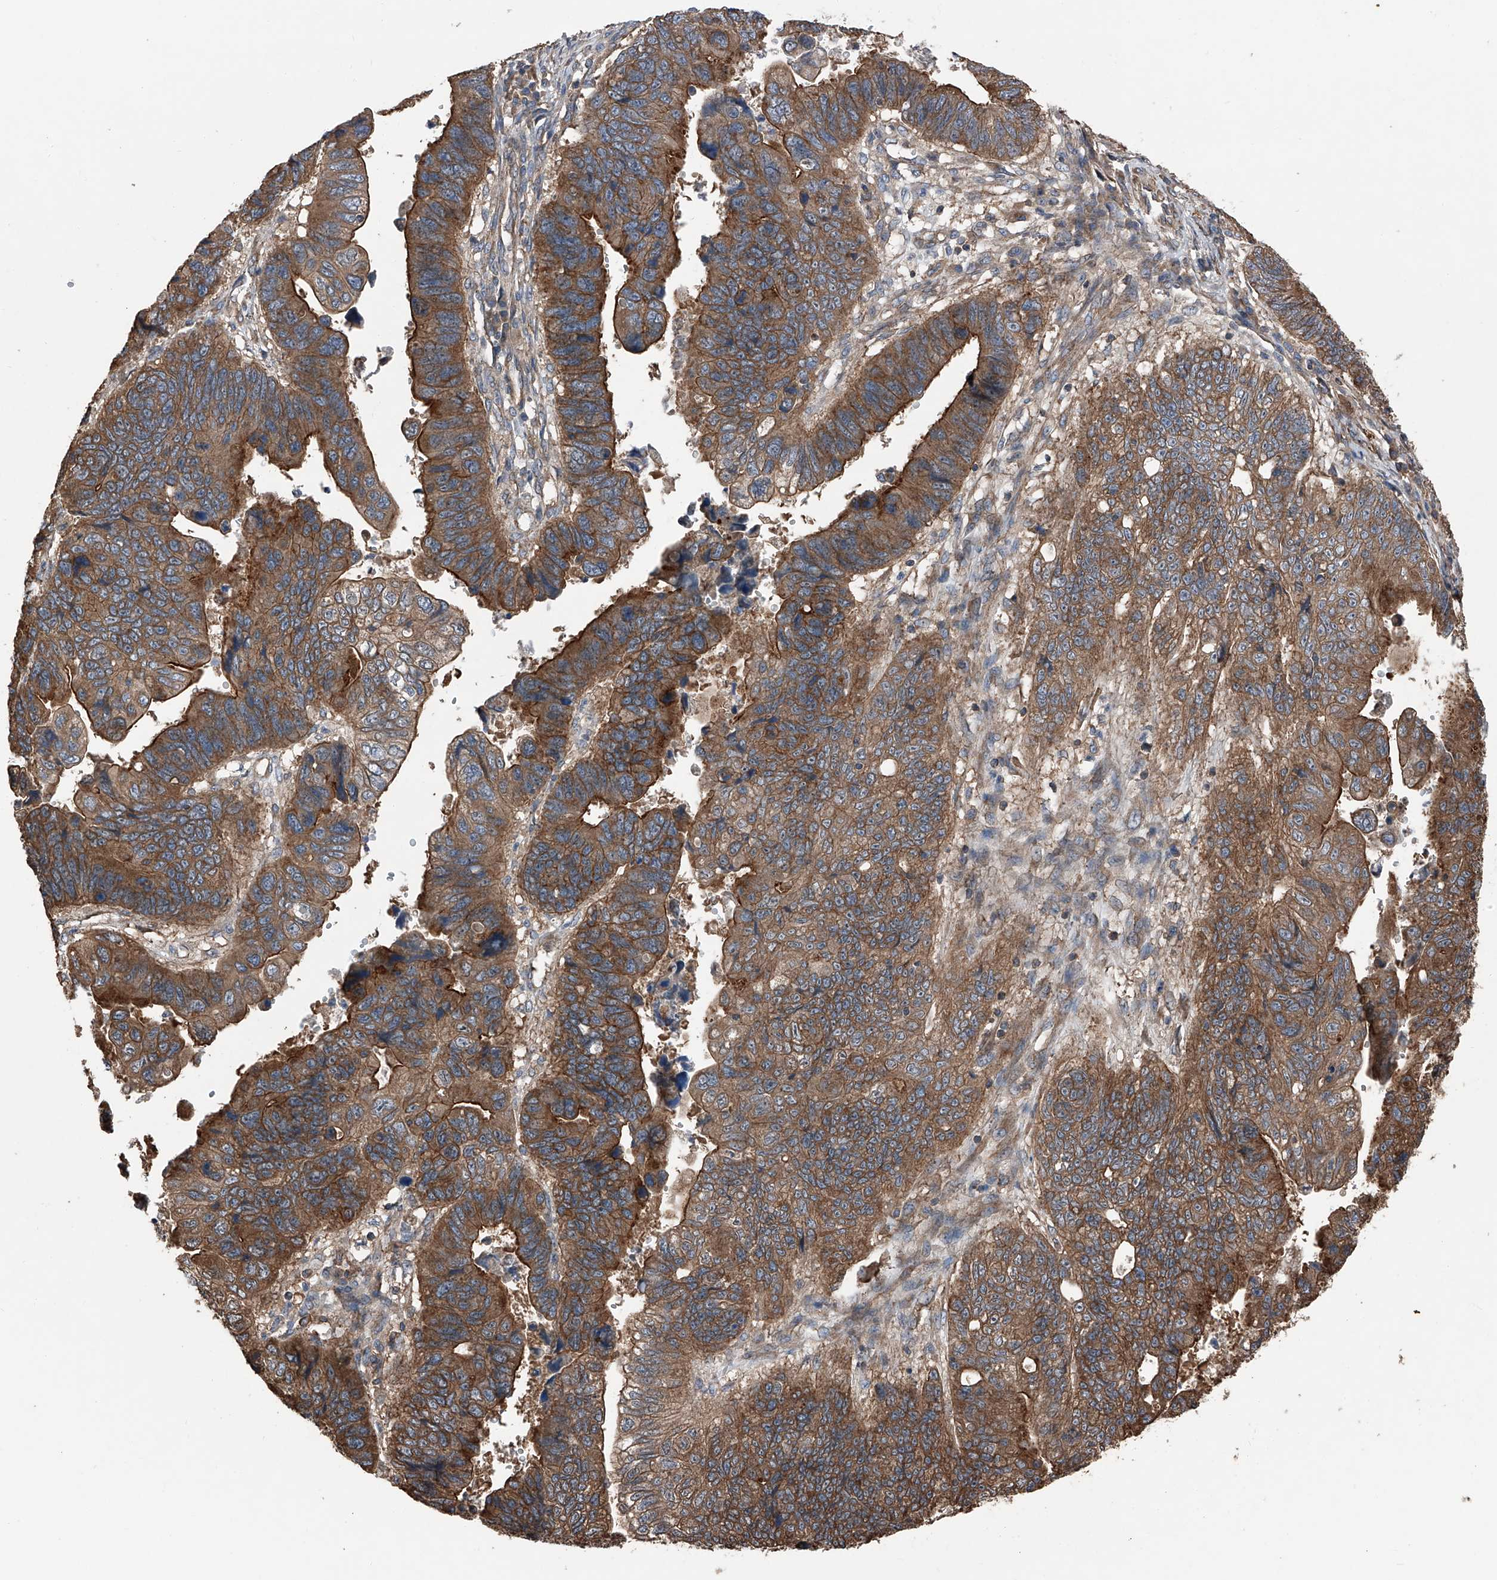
{"staining": {"intensity": "strong", "quantity": ">75%", "location": "cytoplasmic/membranous"}, "tissue": "stomach cancer", "cell_type": "Tumor cells", "image_type": "cancer", "snomed": [{"axis": "morphology", "description": "Adenocarcinoma, NOS"}, {"axis": "topography", "description": "Stomach"}], "caption": "Immunohistochemical staining of stomach cancer exhibits high levels of strong cytoplasmic/membranous protein positivity in approximately >75% of tumor cells.", "gene": "KCNJ2", "patient": {"sex": "male", "age": 59}}